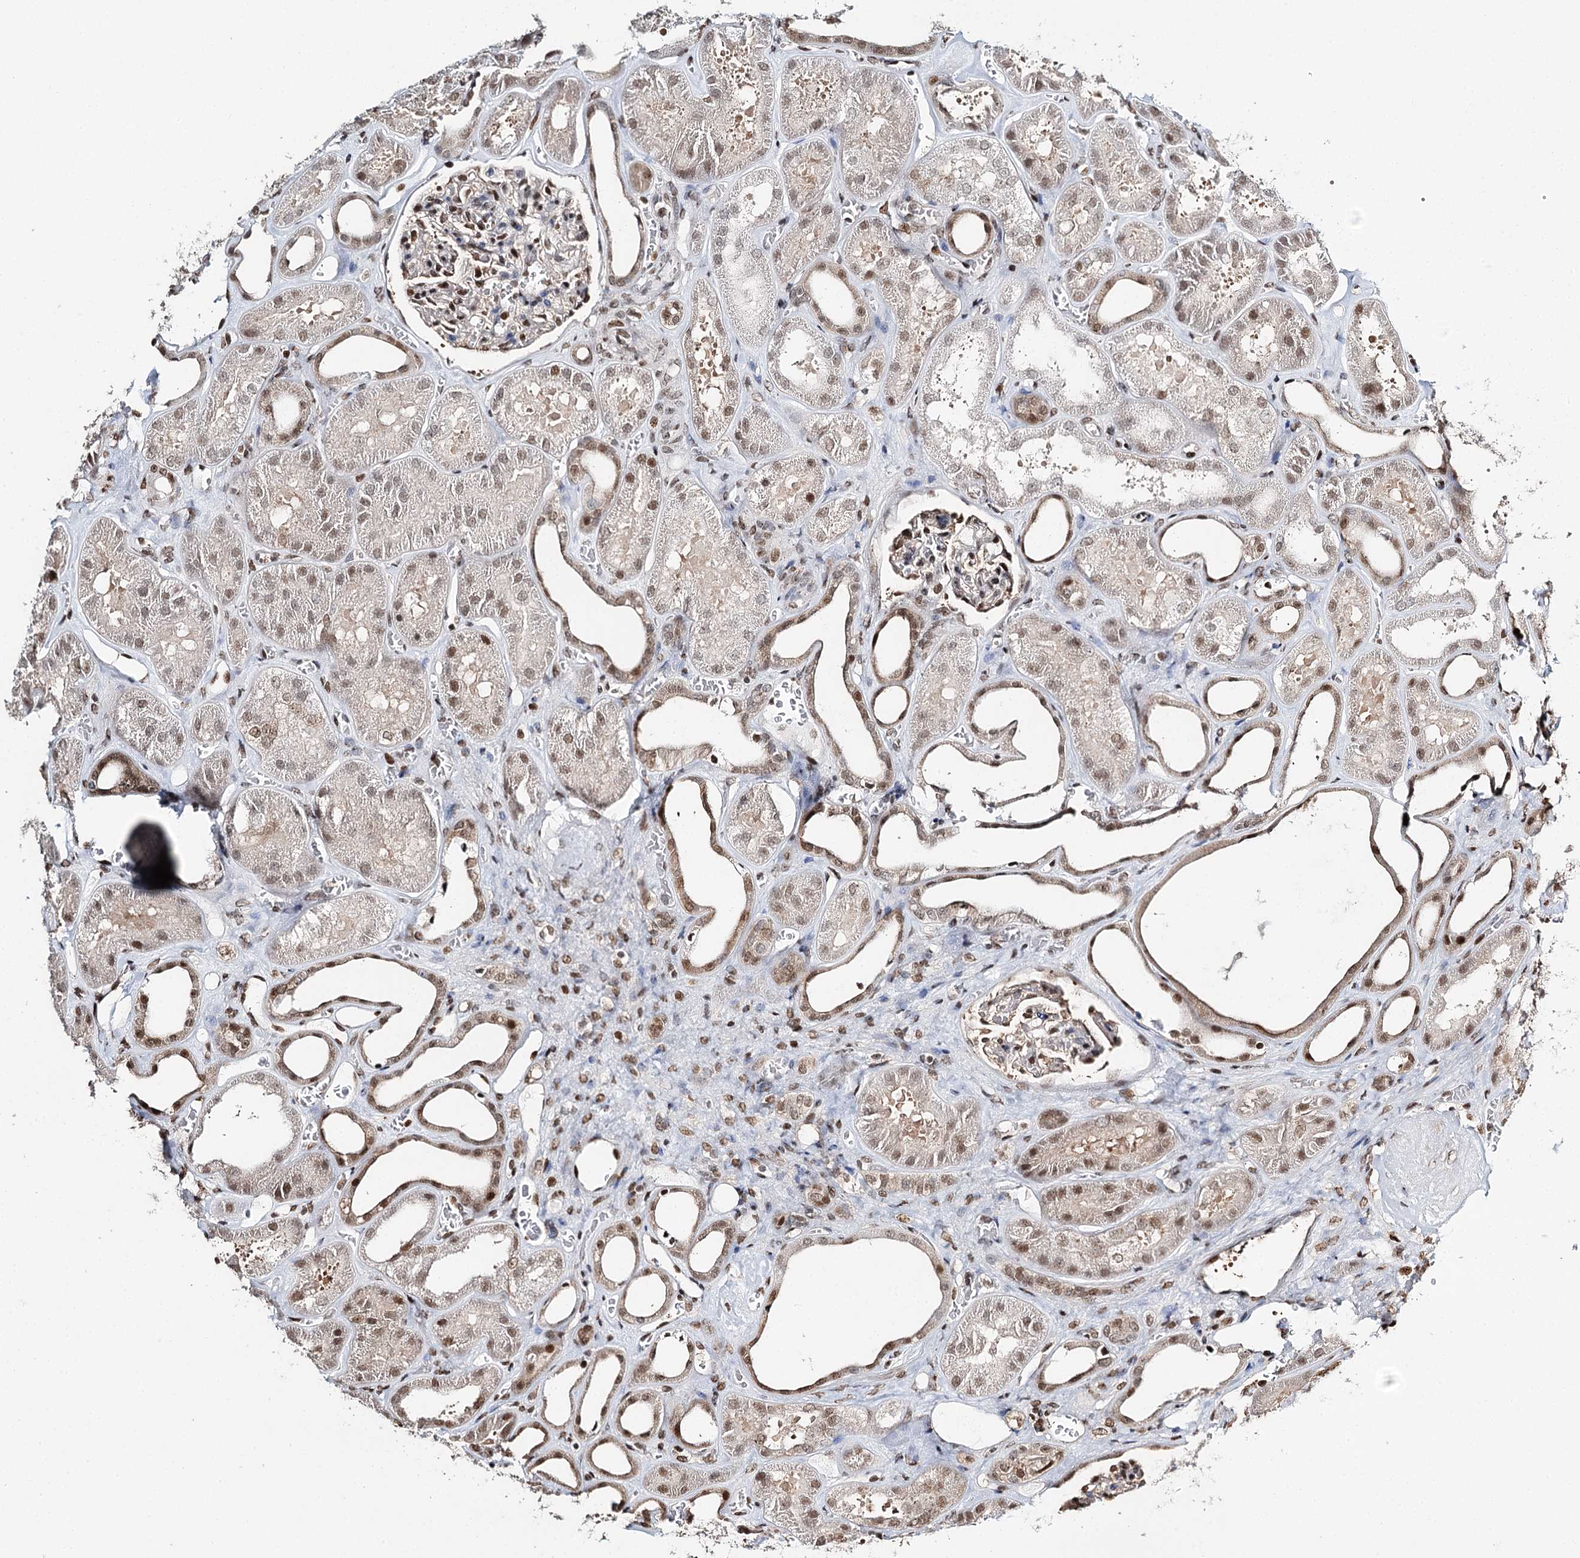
{"staining": {"intensity": "moderate", "quantity": "25%-75%", "location": "nuclear"}, "tissue": "kidney", "cell_type": "Cells in glomeruli", "image_type": "normal", "snomed": [{"axis": "morphology", "description": "Normal tissue, NOS"}, {"axis": "morphology", "description": "Adenocarcinoma, NOS"}, {"axis": "topography", "description": "Kidney"}], "caption": "The histopathology image displays a brown stain indicating the presence of a protein in the nuclear of cells in glomeruli in kidney.", "gene": "RPS27A", "patient": {"sex": "female", "age": 68}}